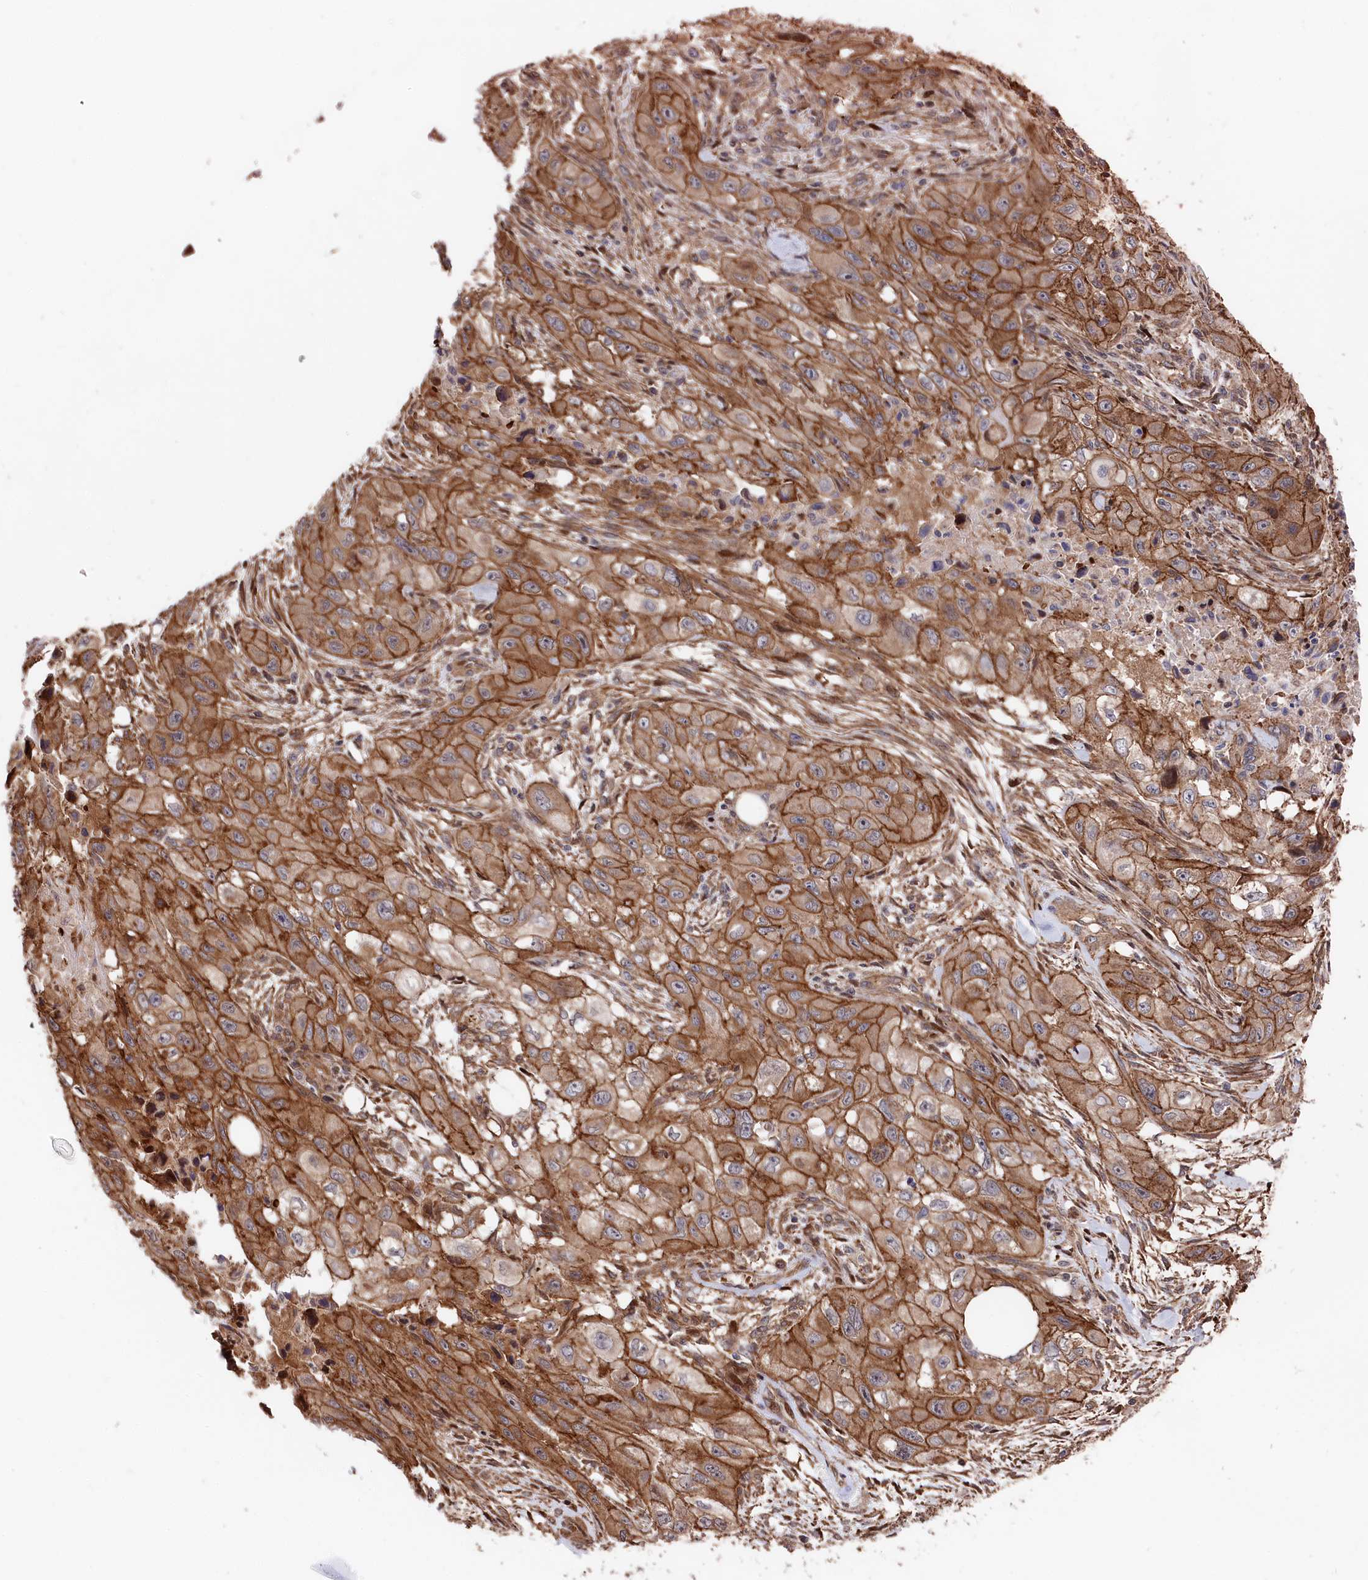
{"staining": {"intensity": "strong", "quantity": ">75%", "location": "cytoplasmic/membranous"}, "tissue": "skin cancer", "cell_type": "Tumor cells", "image_type": "cancer", "snomed": [{"axis": "morphology", "description": "Squamous cell carcinoma, NOS"}, {"axis": "topography", "description": "Skin"}, {"axis": "topography", "description": "Subcutis"}], "caption": "A brown stain shows strong cytoplasmic/membranous expression of a protein in skin squamous cell carcinoma tumor cells.", "gene": "TNKS1BP1", "patient": {"sex": "male", "age": 73}}